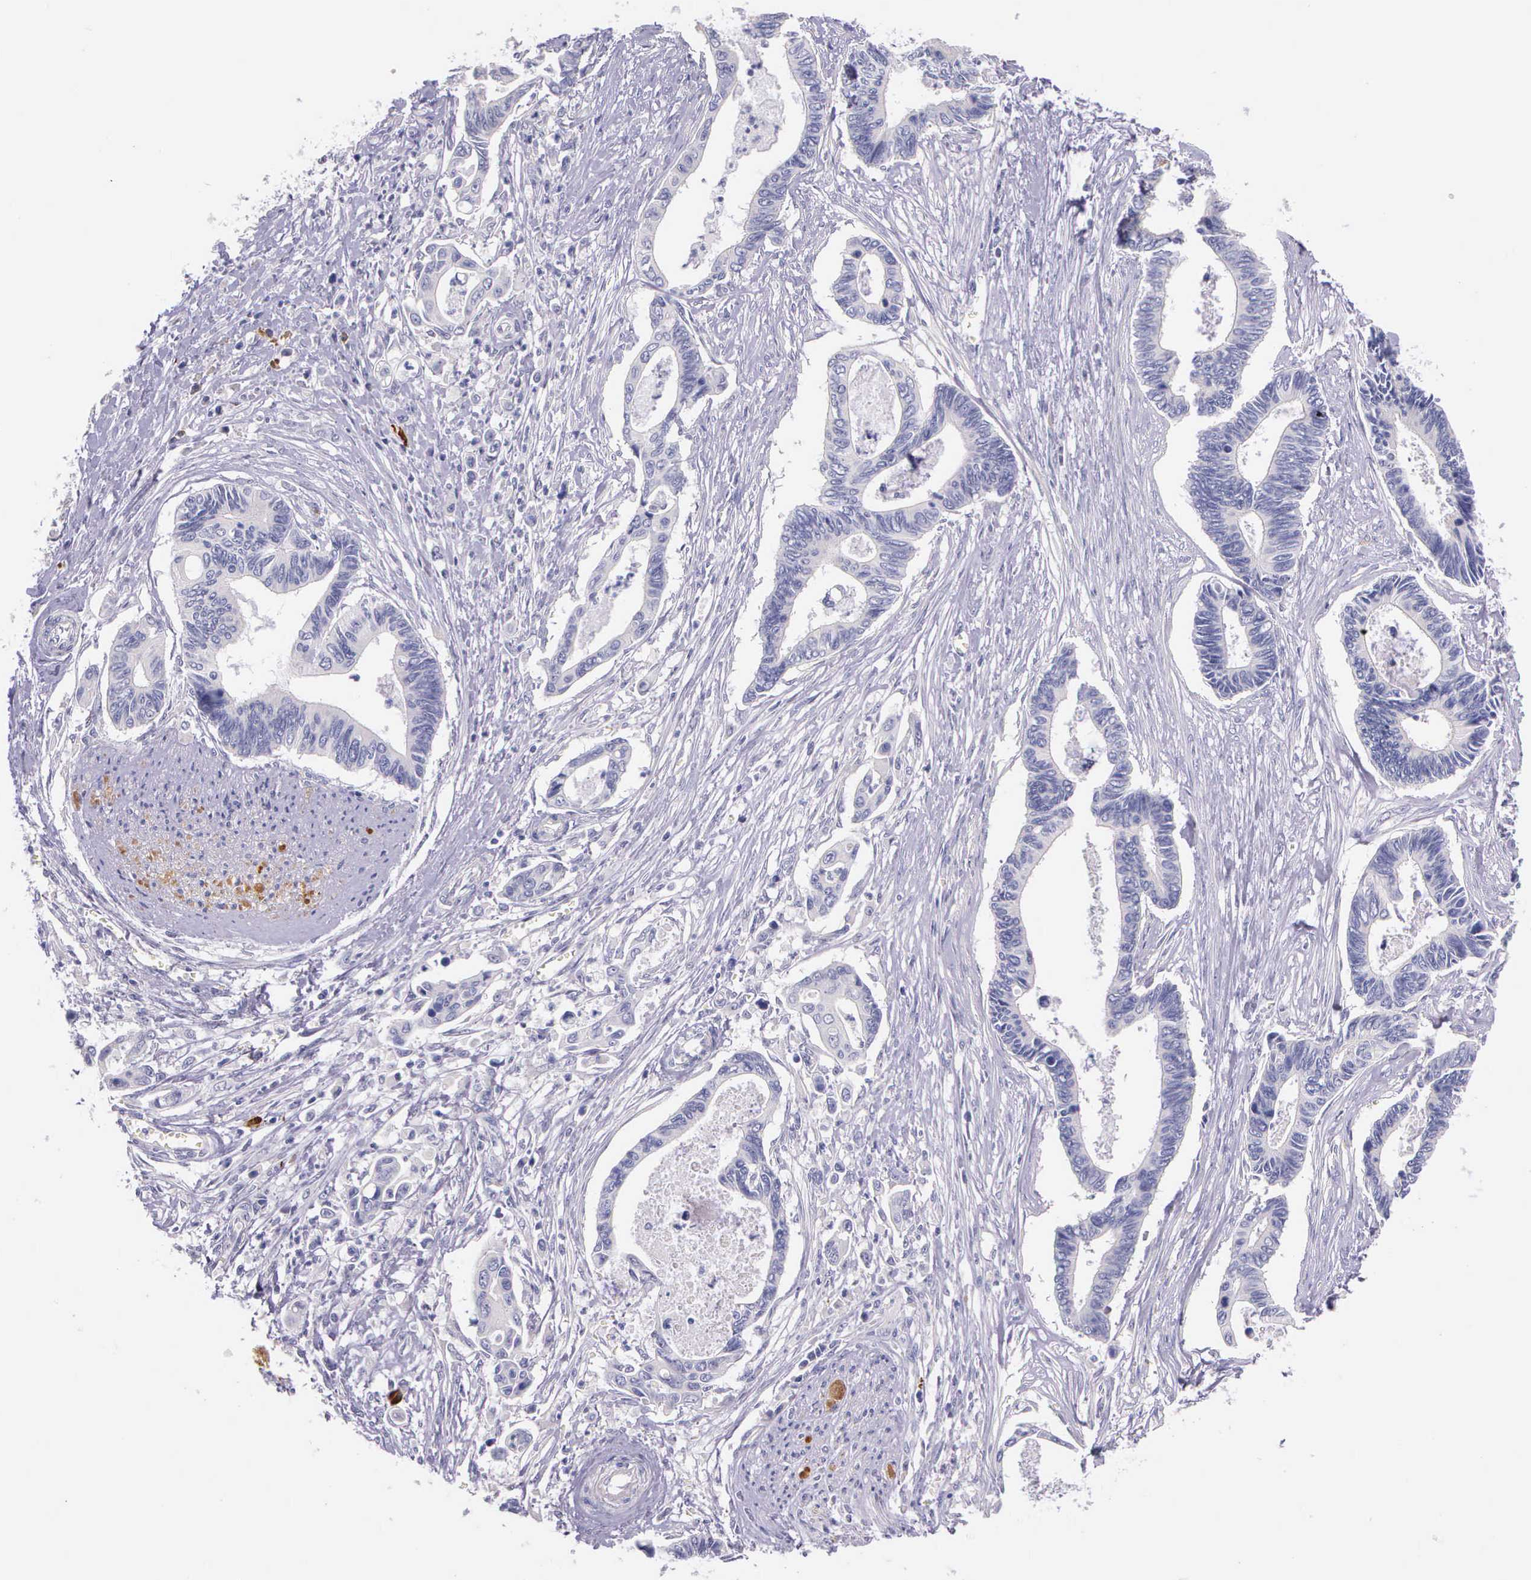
{"staining": {"intensity": "negative", "quantity": "none", "location": "none"}, "tissue": "pancreatic cancer", "cell_type": "Tumor cells", "image_type": "cancer", "snomed": [{"axis": "morphology", "description": "Adenocarcinoma, NOS"}, {"axis": "topography", "description": "Pancreas"}], "caption": "High power microscopy histopathology image of an immunohistochemistry (IHC) image of pancreatic adenocarcinoma, revealing no significant staining in tumor cells.", "gene": "THSD7A", "patient": {"sex": "female", "age": 70}}